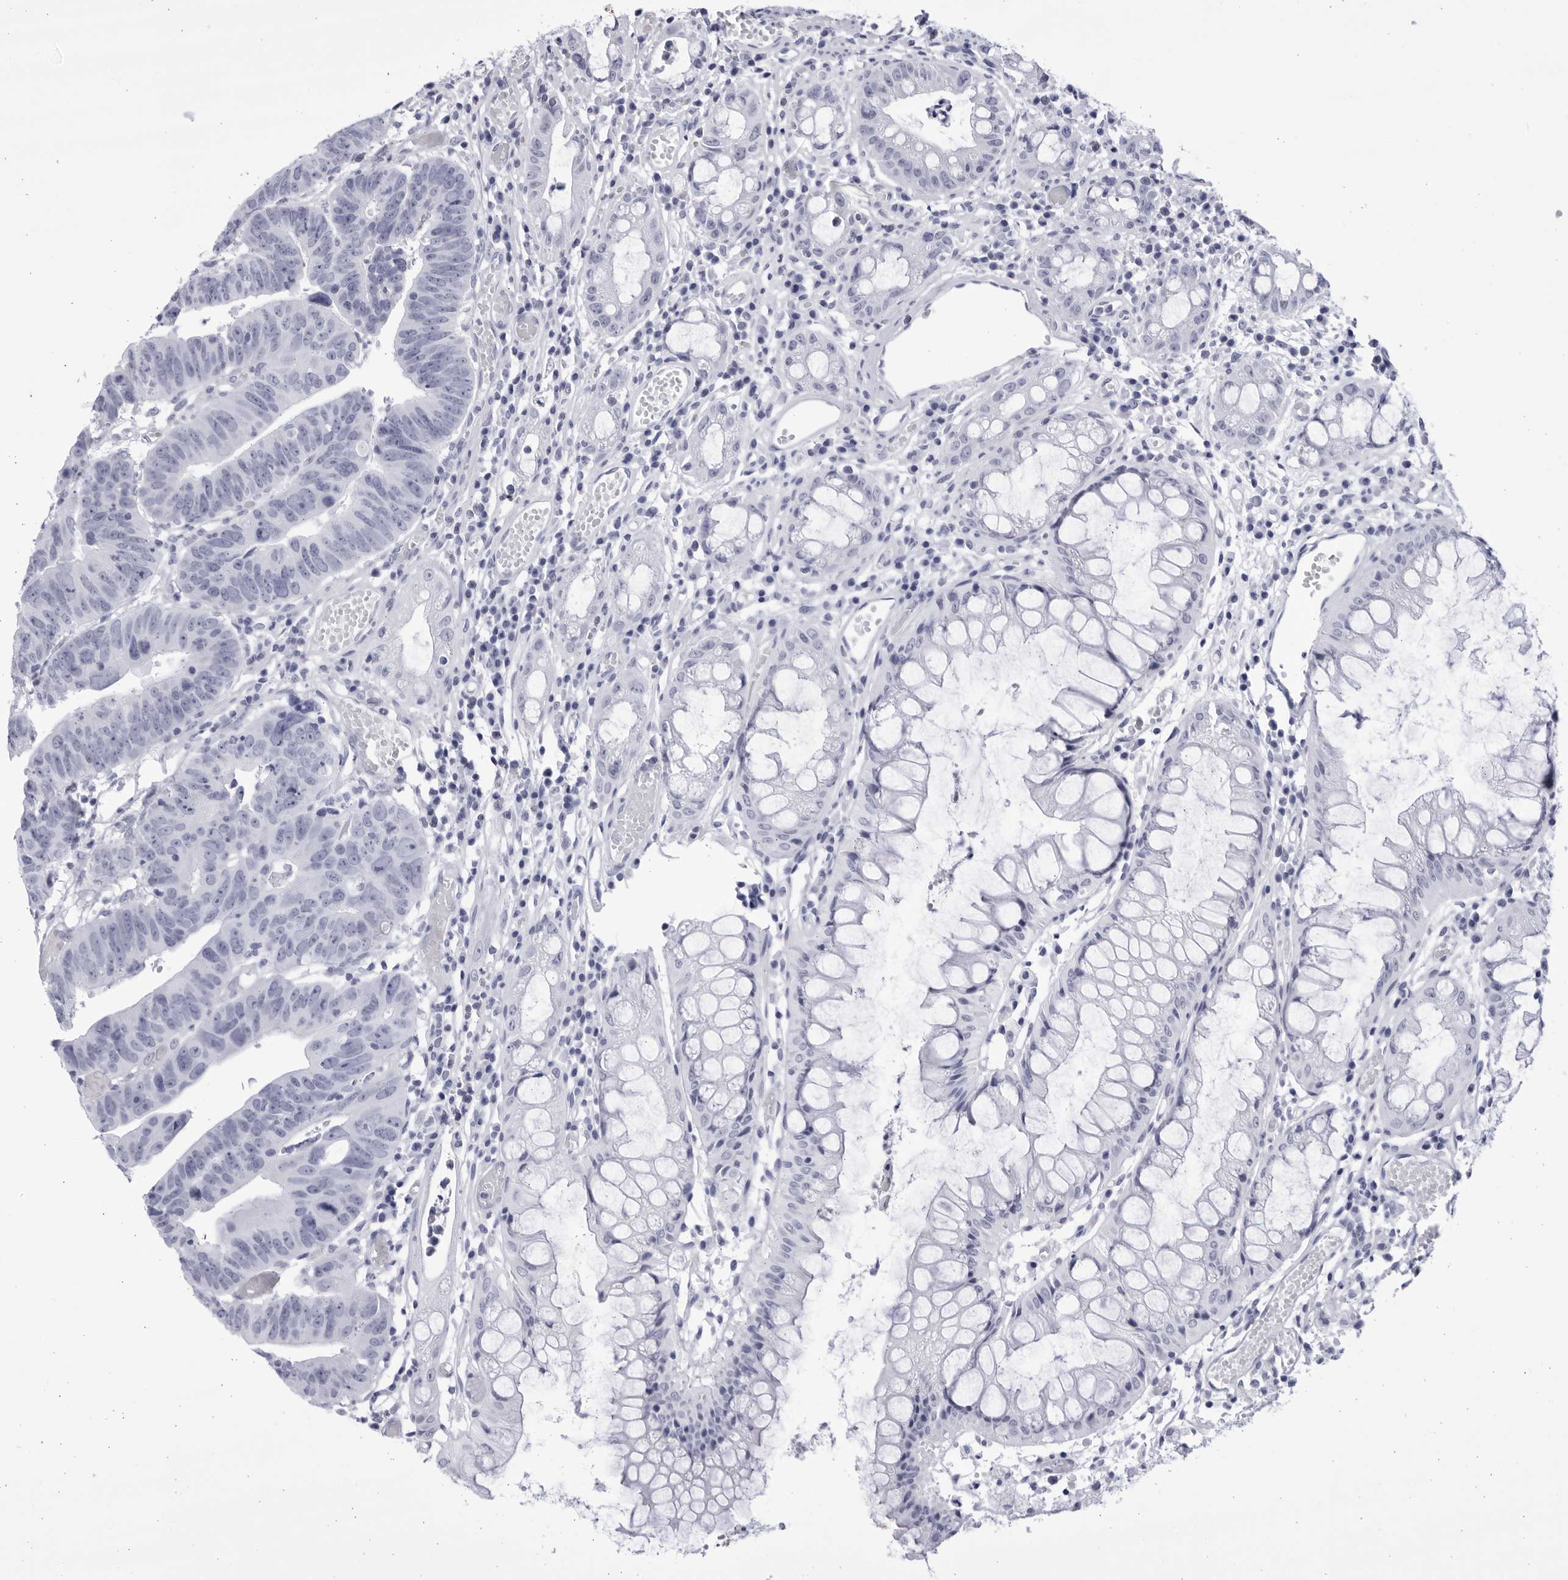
{"staining": {"intensity": "negative", "quantity": "none", "location": "none"}, "tissue": "colorectal cancer", "cell_type": "Tumor cells", "image_type": "cancer", "snomed": [{"axis": "morphology", "description": "Adenocarcinoma, NOS"}, {"axis": "topography", "description": "Rectum"}], "caption": "This is an IHC histopathology image of human adenocarcinoma (colorectal). There is no staining in tumor cells.", "gene": "CCDC181", "patient": {"sex": "female", "age": 65}}